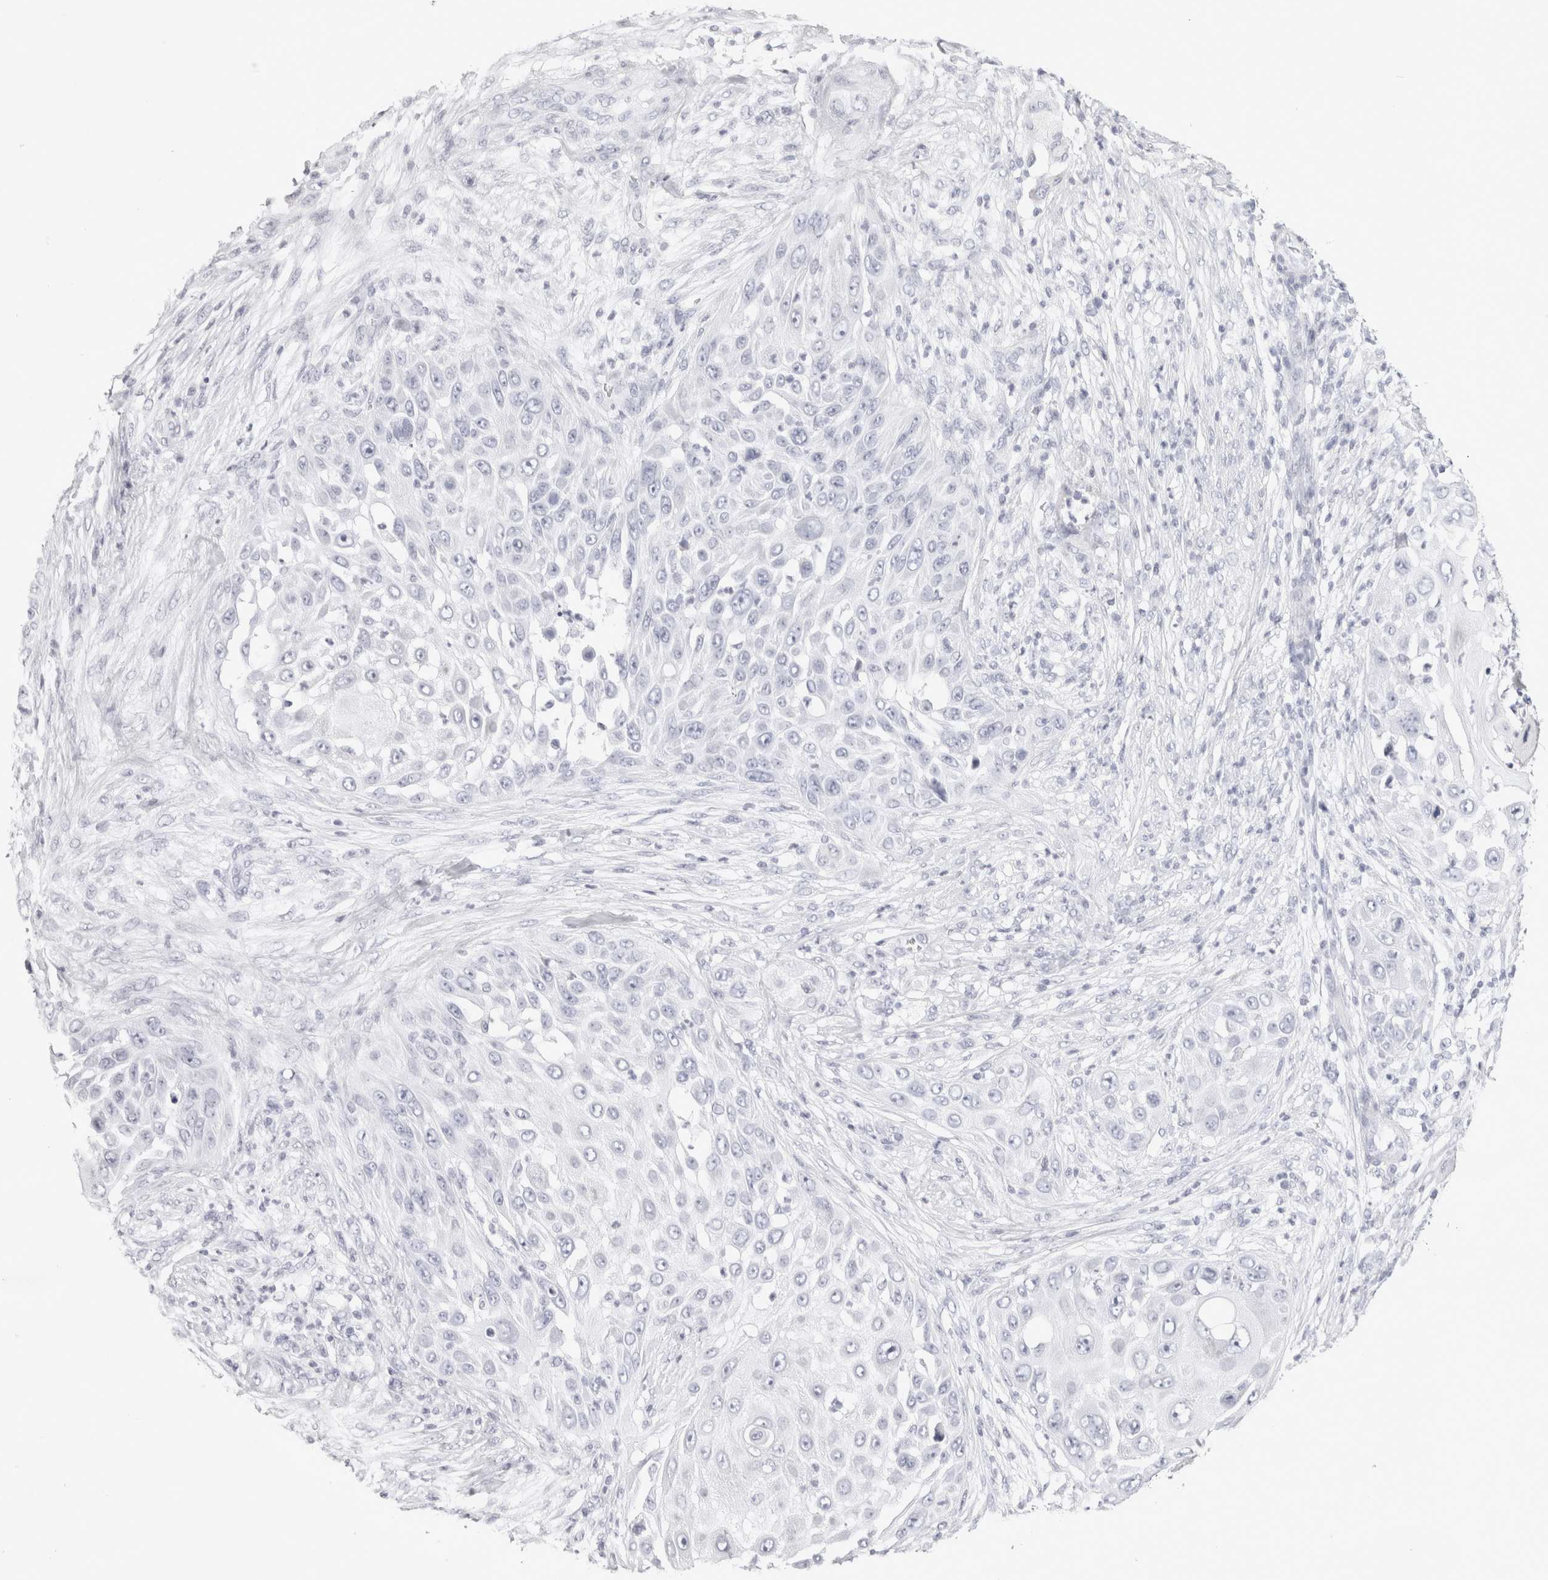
{"staining": {"intensity": "negative", "quantity": "none", "location": "none"}, "tissue": "skin cancer", "cell_type": "Tumor cells", "image_type": "cancer", "snomed": [{"axis": "morphology", "description": "Squamous cell carcinoma, NOS"}, {"axis": "topography", "description": "Skin"}], "caption": "Tumor cells show no significant protein positivity in skin cancer (squamous cell carcinoma).", "gene": "GARIN1A", "patient": {"sex": "female", "age": 44}}